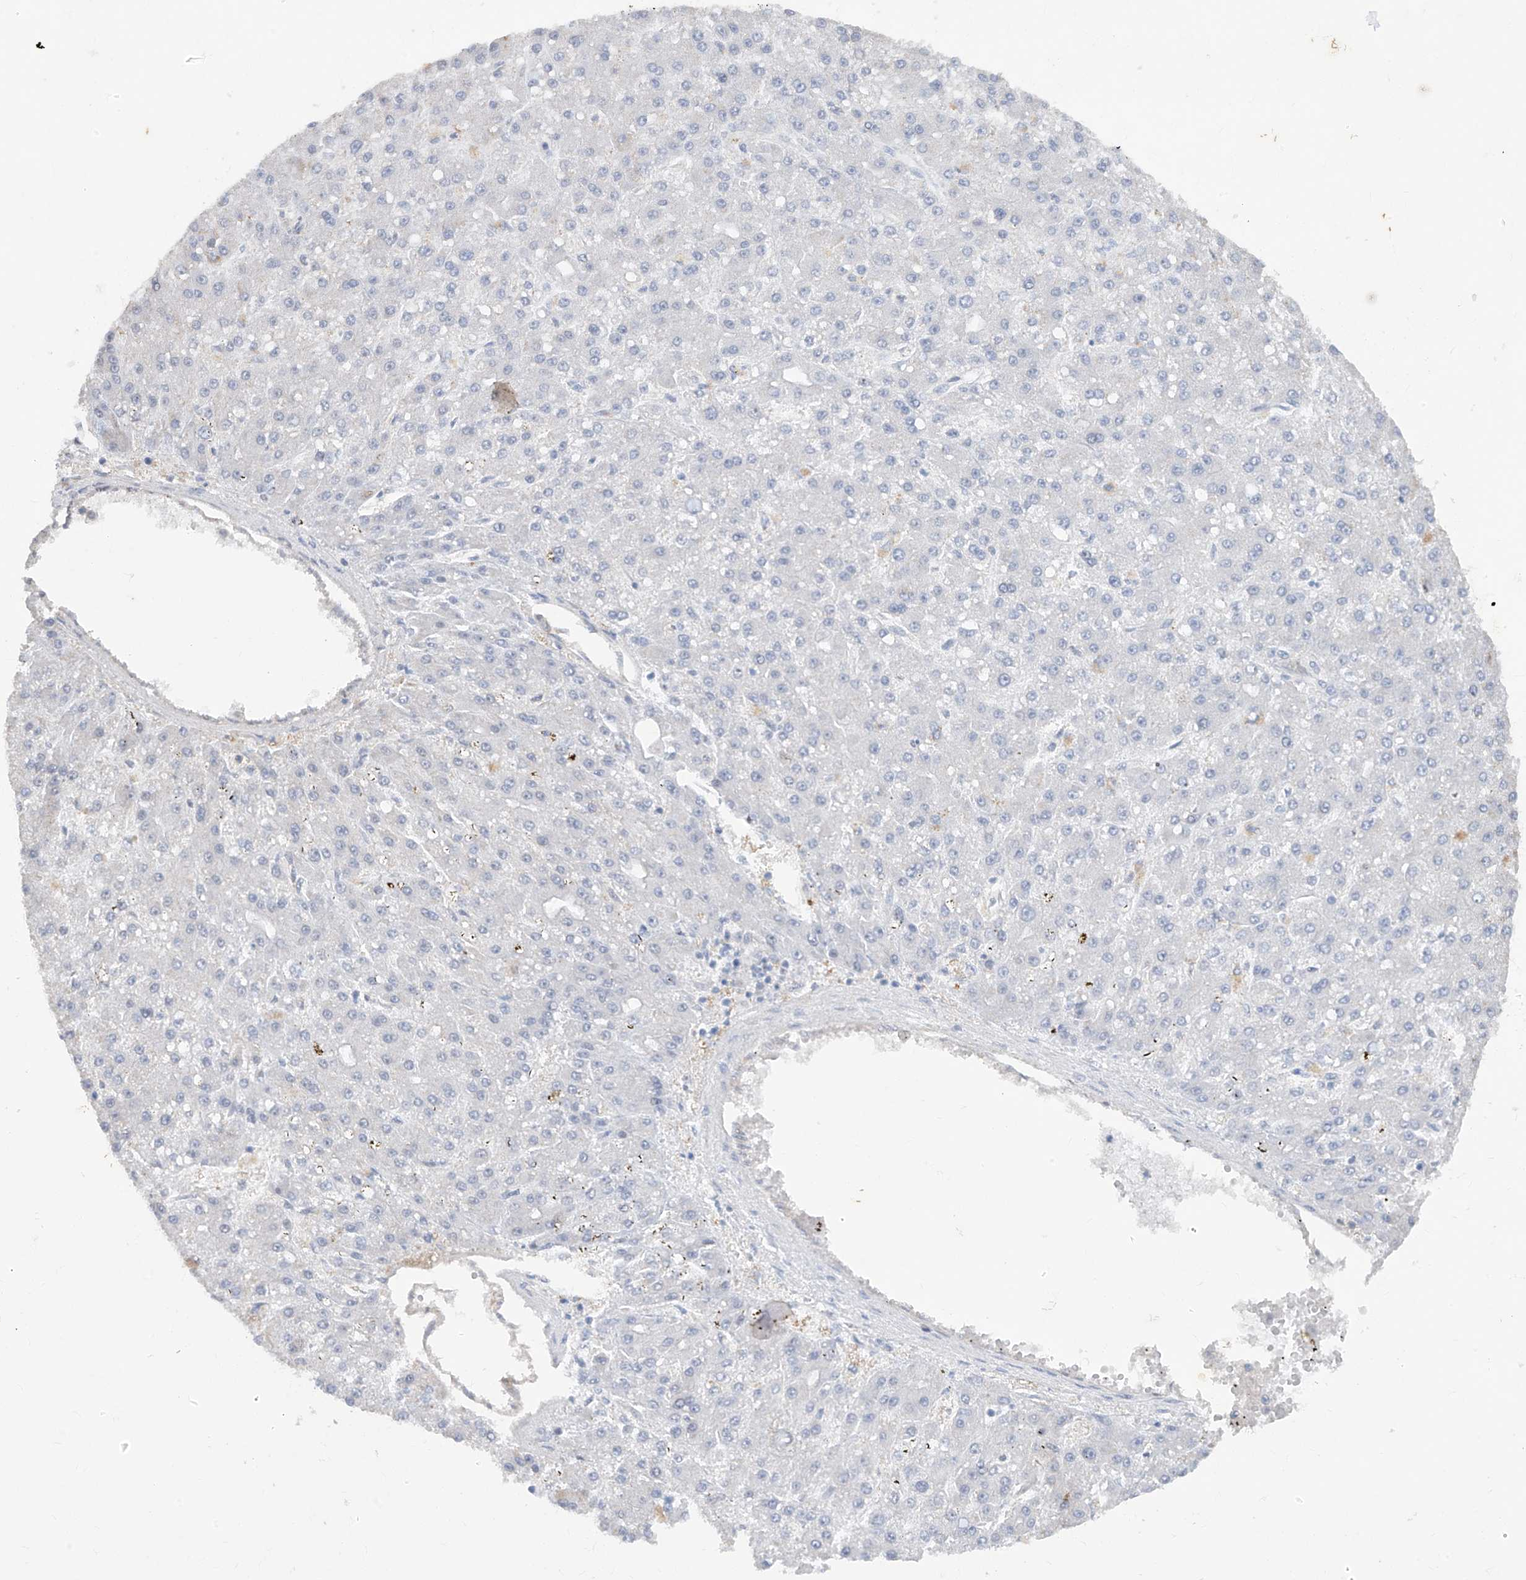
{"staining": {"intensity": "negative", "quantity": "none", "location": "none"}, "tissue": "liver cancer", "cell_type": "Tumor cells", "image_type": "cancer", "snomed": [{"axis": "morphology", "description": "Carcinoma, Hepatocellular, NOS"}, {"axis": "topography", "description": "Liver"}], "caption": "There is no significant positivity in tumor cells of hepatocellular carcinoma (liver).", "gene": "ZNF358", "patient": {"sex": "male", "age": 67}}